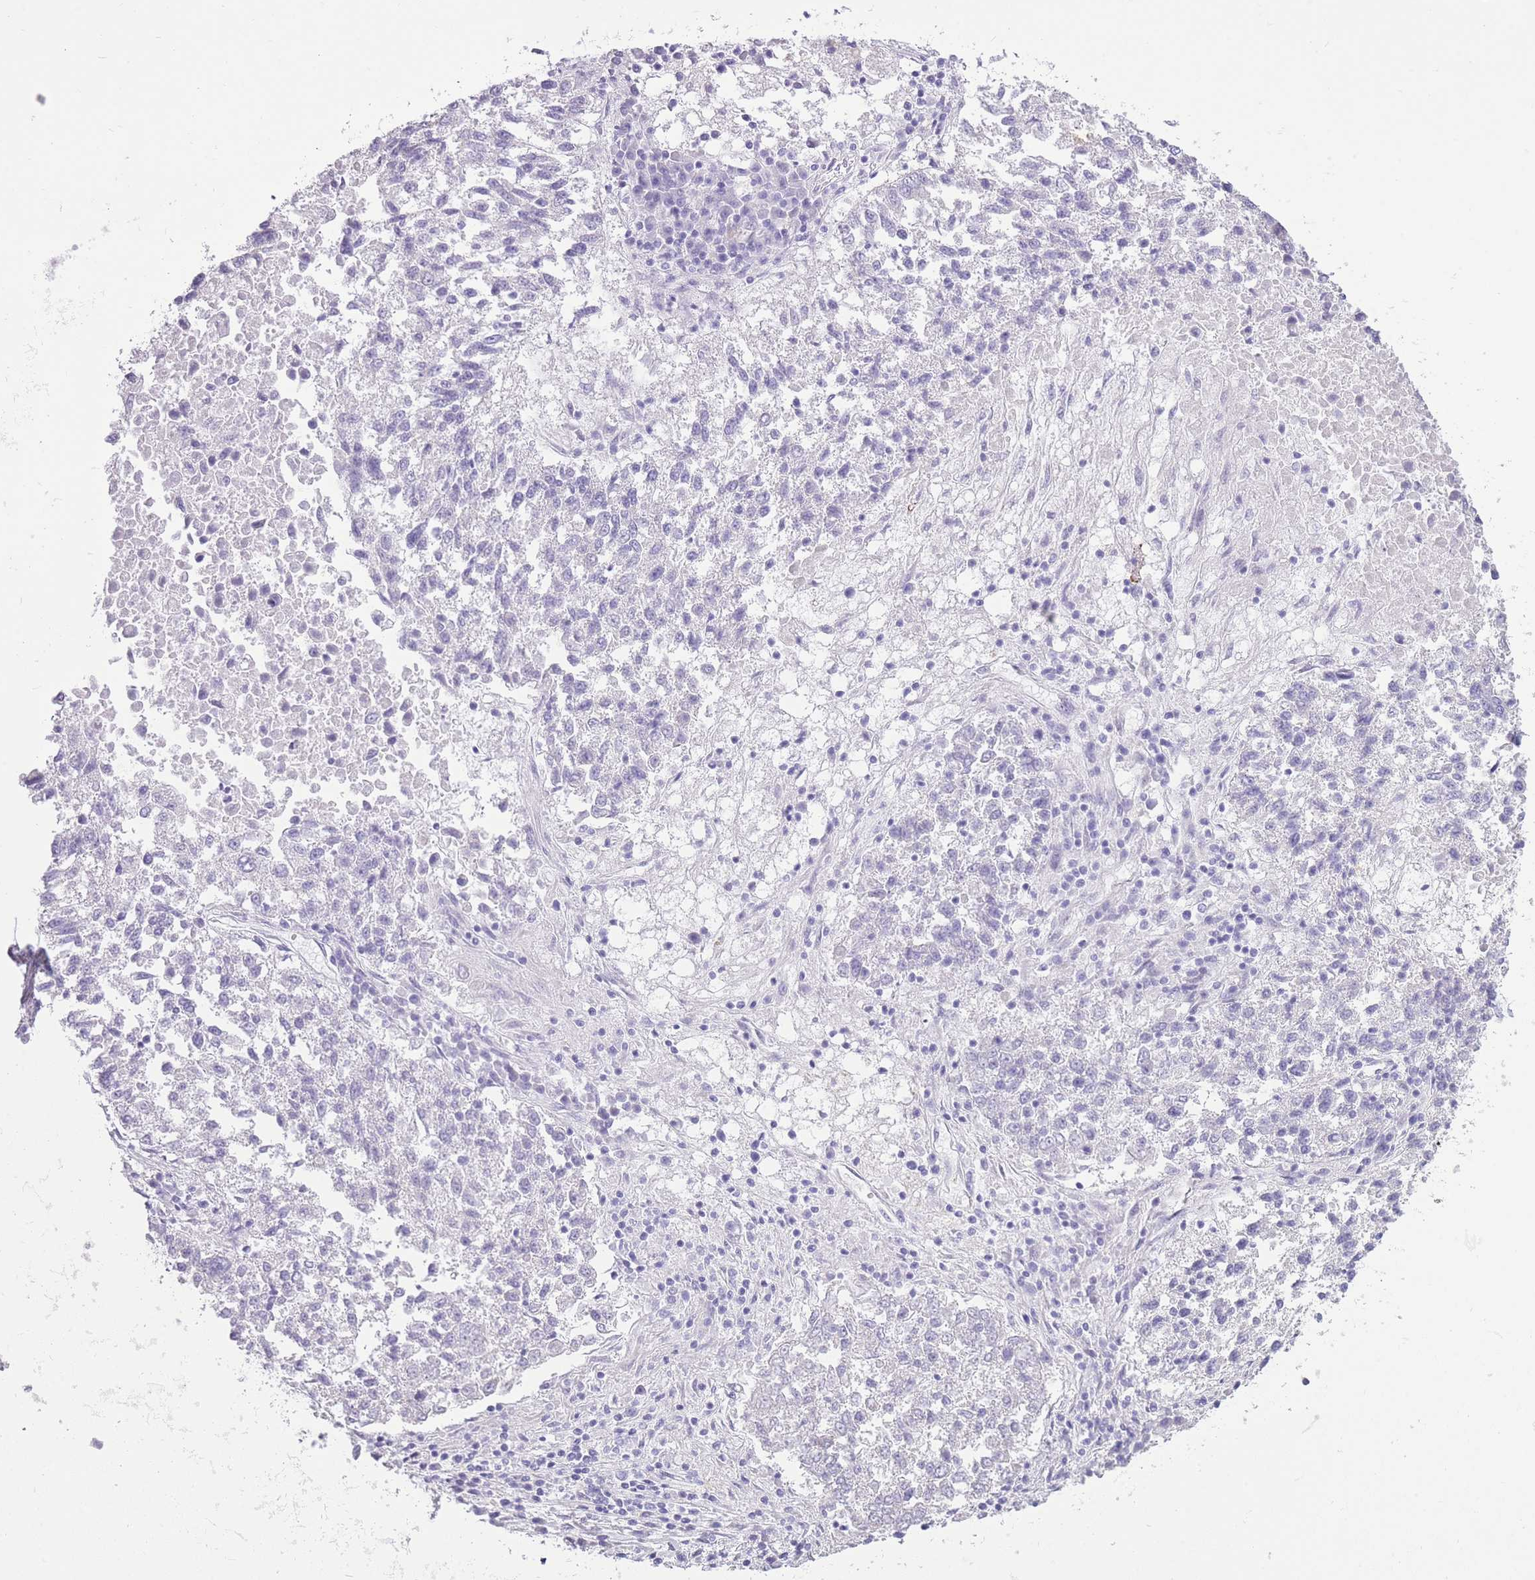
{"staining": {"intensity": "negative", "quantity": "none", "location": "none"}, "tissue": "lung cancer", "cell_type": "Tumor cells", "image_type": "cancer", "snomed": [{"axis": "morphology", "description": "Squamous cell carcinoma, NOS"}, {"axis": "topography", "description": "Lung"}], "caption": "Immunohistochemical staining of human squamous cell carcinoma (lung) demonstrates no significant expression in tumor cells. The staining is performed using DAB (3,3'-diaminobenzidine) brown chromogen with nuclei counter-stained in using hematoxylin.", "gene": "WDR70", "patient": {"sex": "male", "age": 73}}